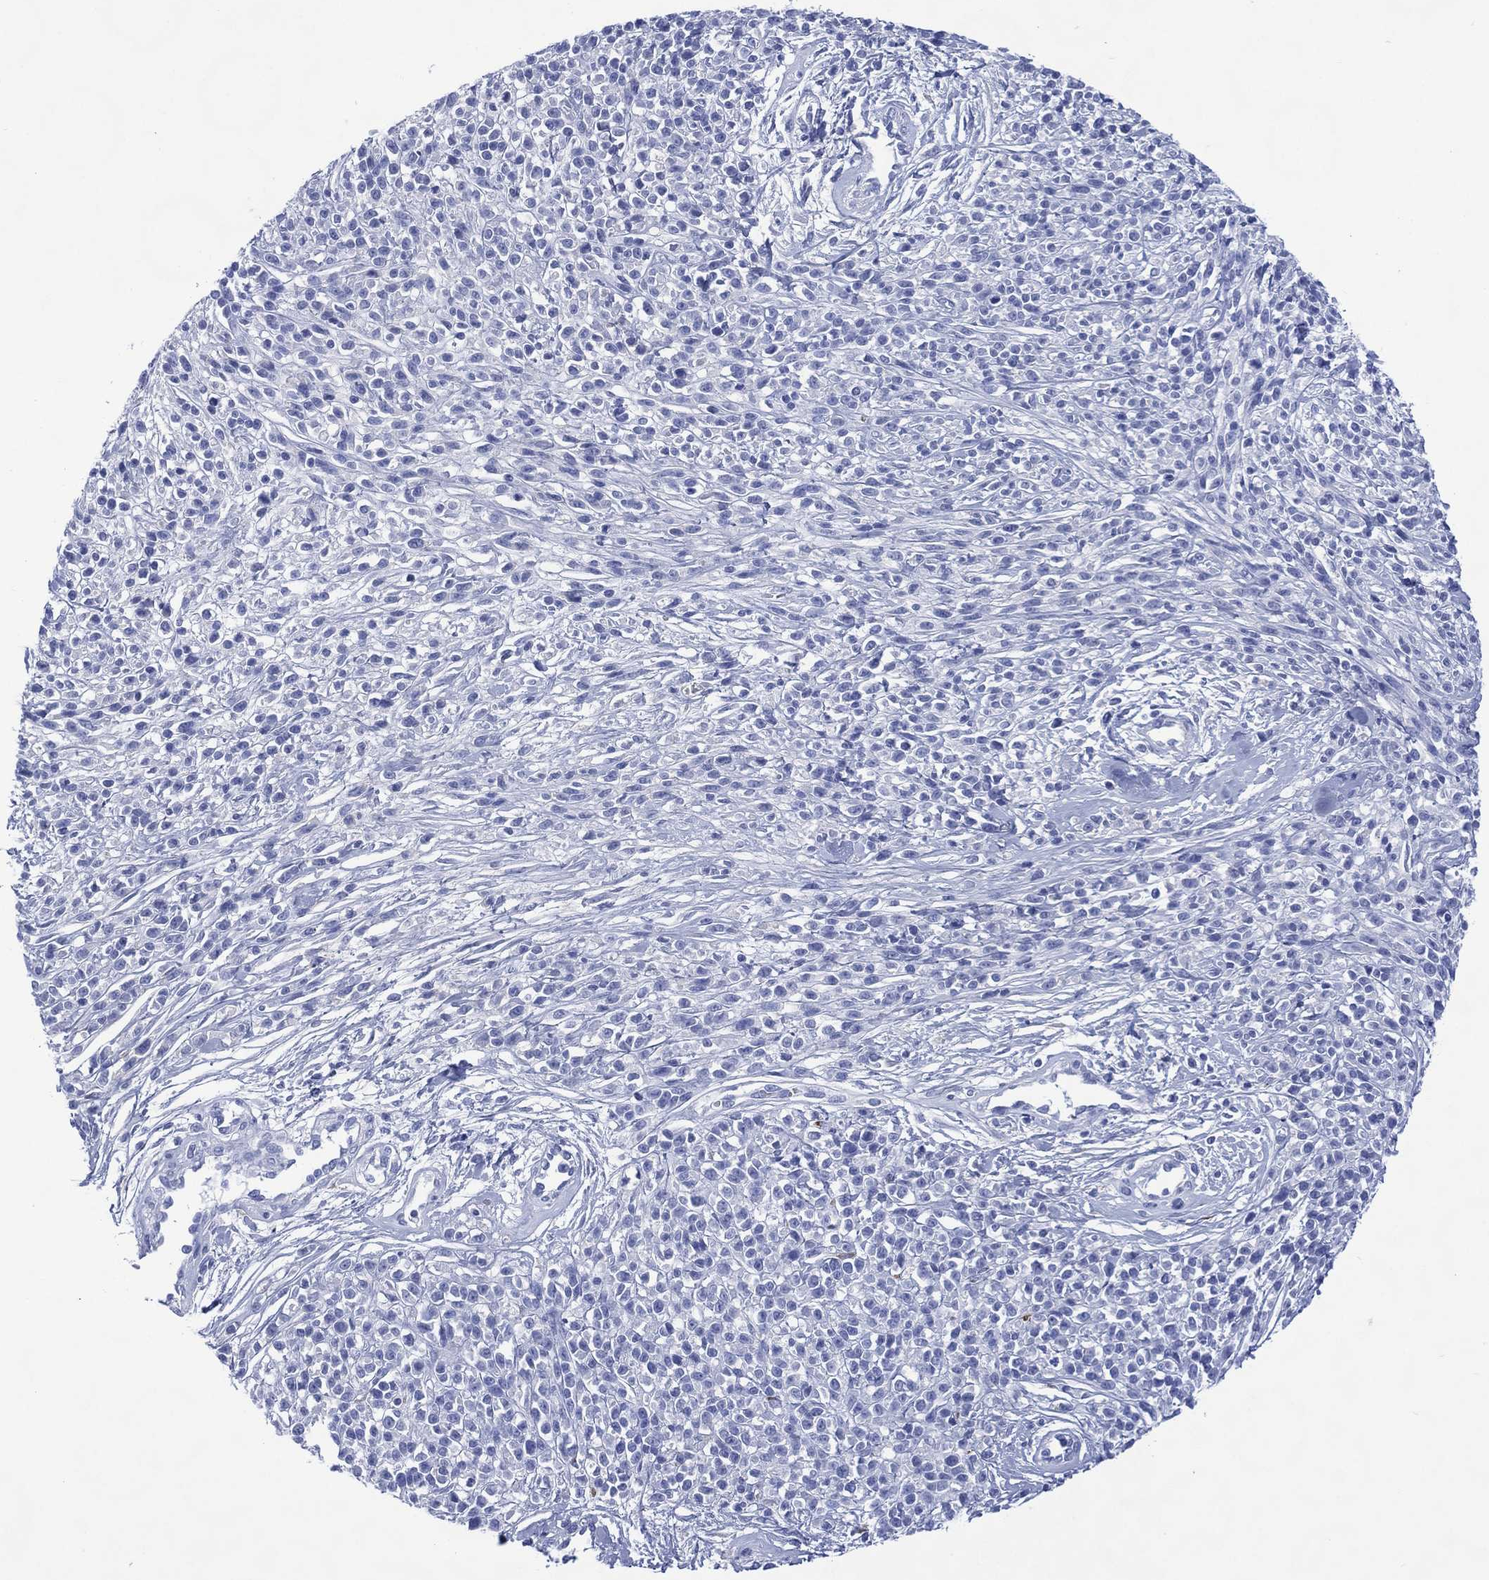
{"staining": {"intensity": "negative", "quantity": "none", "location": "none"}, "tissue": "melanoma", "cell_type": "Tumor cells", "image_type": "cancer", "snomed": [{"axis": "morphology", "description": "Malignant melanoma, NOS"}, {"axis": "topography", "description": "Skin"}, {"axis": "topography", "description": "Skin of trunk"}], "caption": "Immunohistochemical staining of melanoma shows no significant positivity in tumor cells.", "gene": "SHCBP1L", "patient": {"sex": "male", "age": 74}}